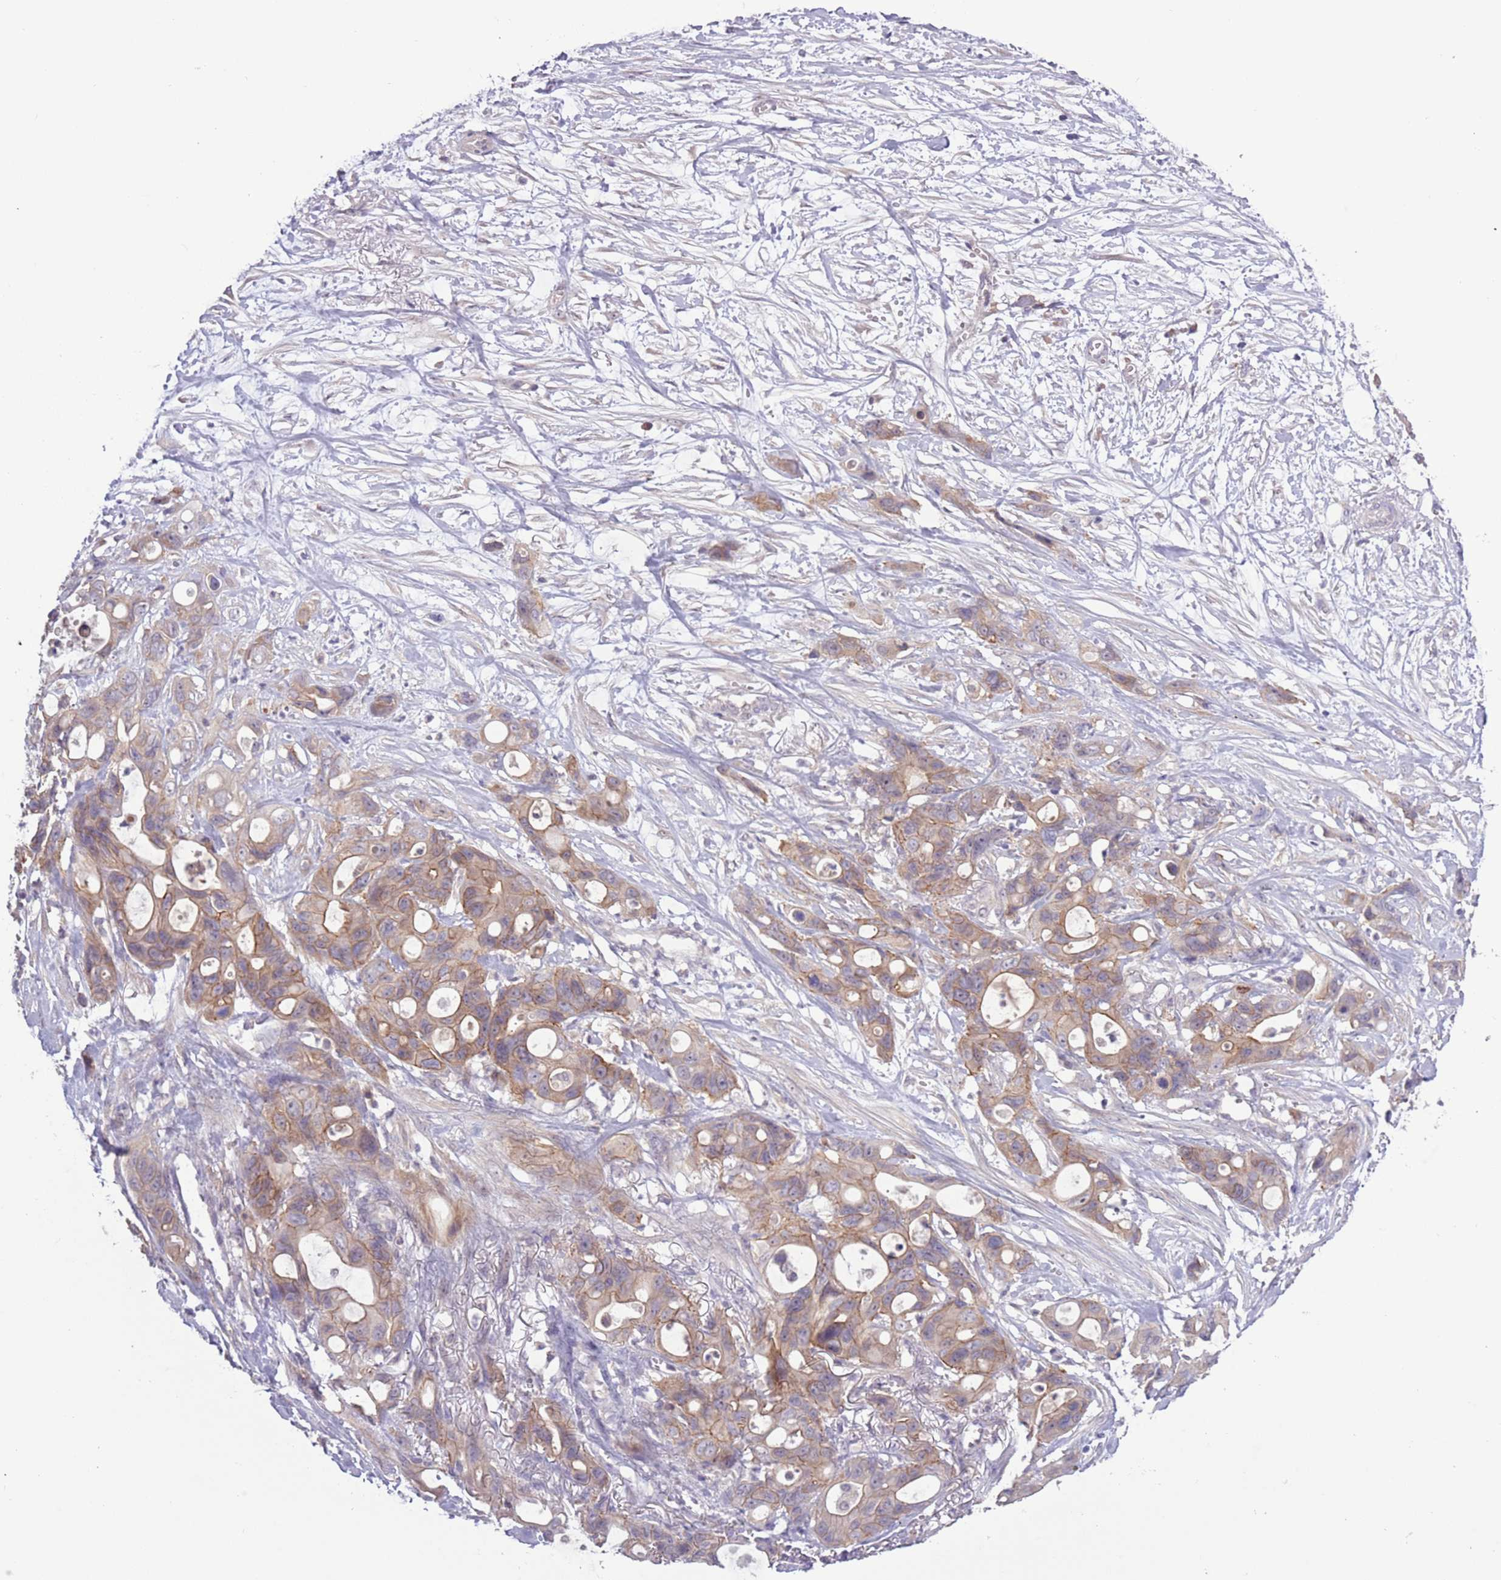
{"staining": {"intensity": "moderate", "quantity": ">75%", "location": "cytoplasmic/membranous"}, "tissue": "ovarian cancer", "cell_type": "Tumor cells", "image_type": "cancer", "snomed": [{"axis": "morphology", "description": "Cystadenocarcinoma, mucinous, NOS"}, {"axis": "topography", "description": "Ovary"}], "caption": "Approximately >75% of tumor cells in human ovarian cancer (mucinous cystadenocarcinoma) exhibit moderate cytoplasmic/membranous protein positivity as visualized by brown immunohistochemical staining.", "gene": "SHROOM3", "patient": {"sex": "female", "age": 70}}